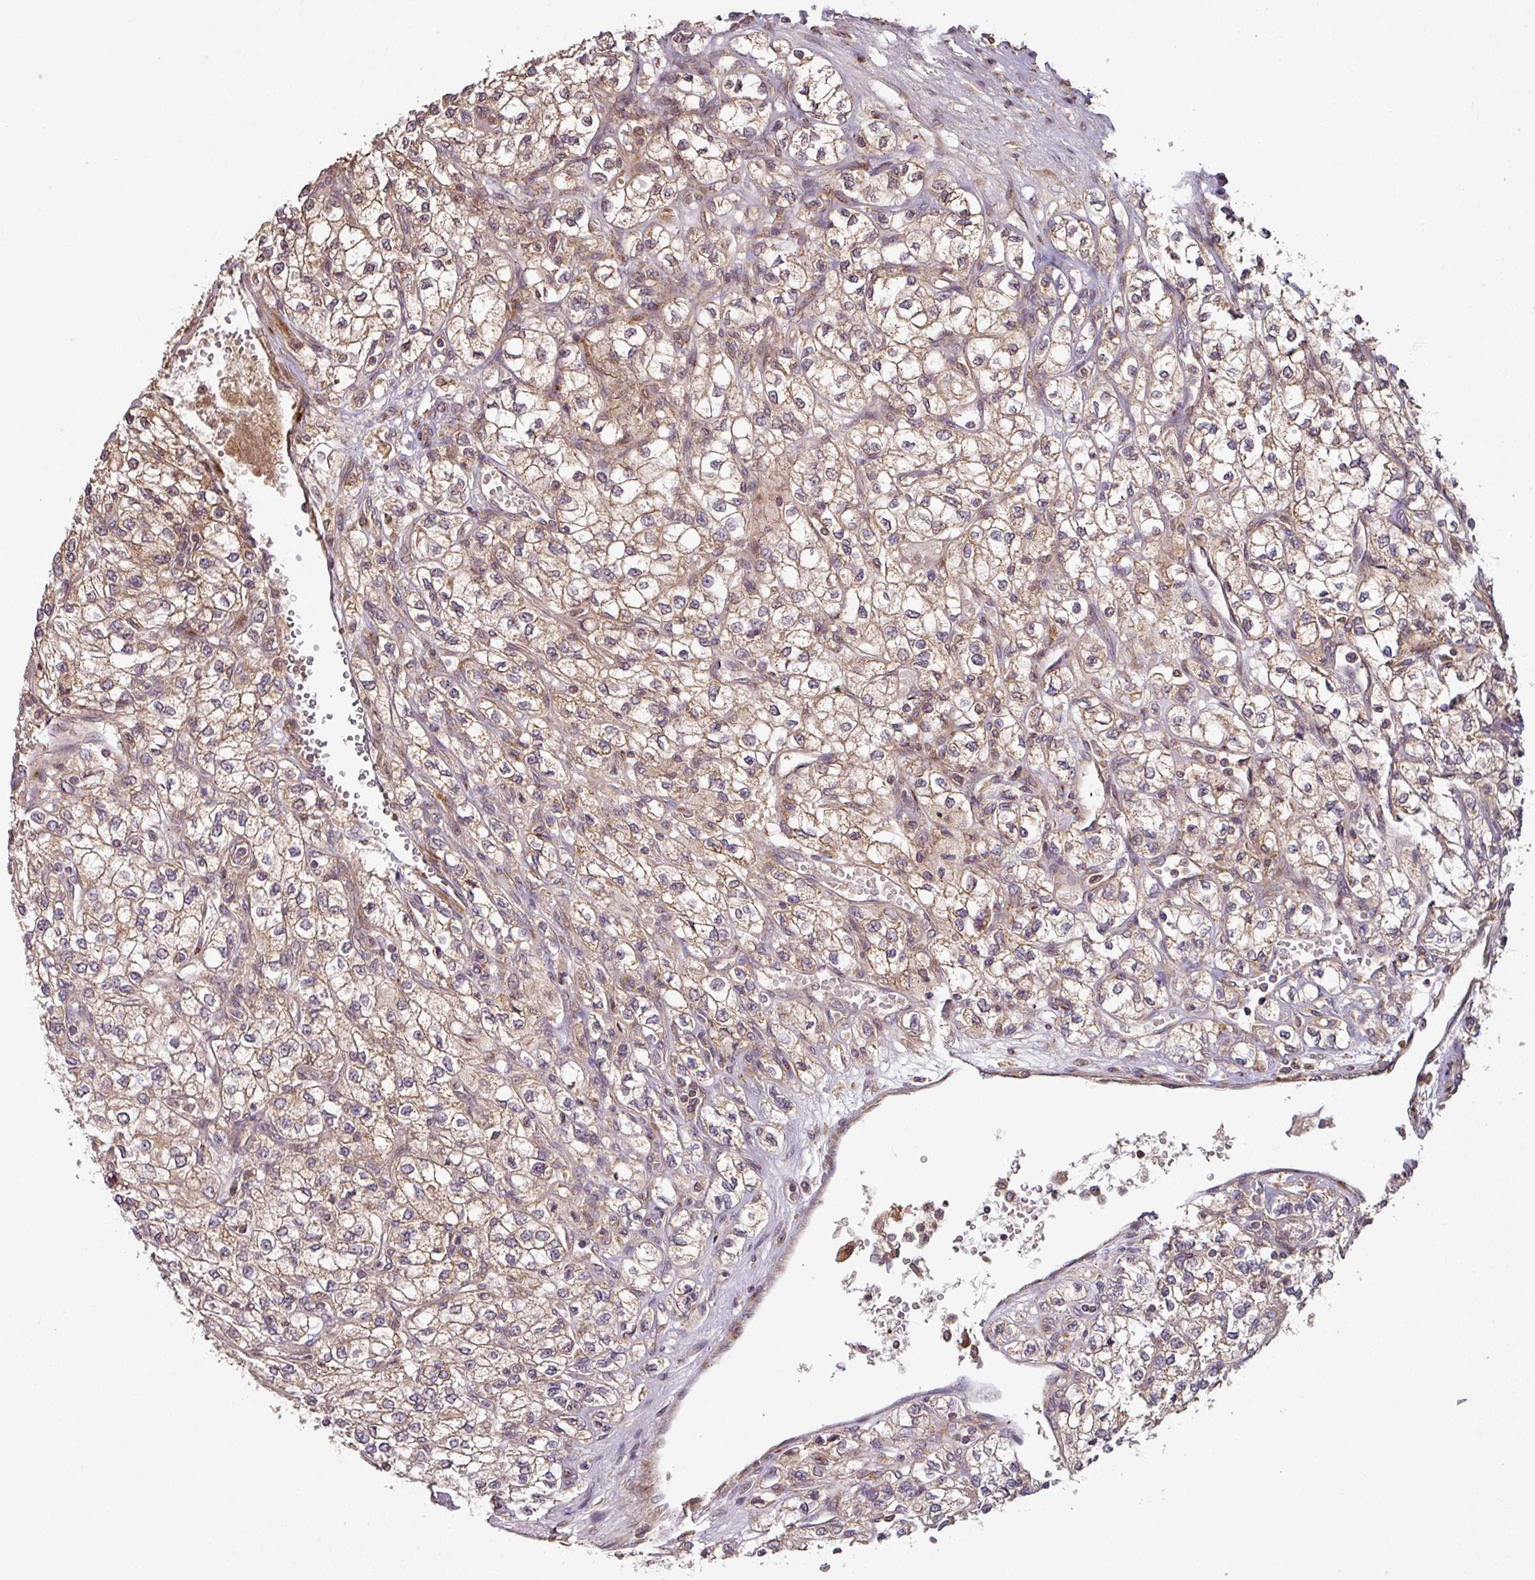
{"staining": {"intensity": "moderate", "quantity": ">75%", "location": "cytoplasmic/membranous"}, "tissue": "renal cancer", "cell_type": "Tumor cells", "image_type": "cancer", "snomed": [{"axis": "morphology", "description": "Adenocarcinoma, NOS"}, {"axis": "topography", "description": "Kidney"}], "caption": "A brown stain labels moderate cytoplasmic/membranous positivity of a protein in adenocarcinoma (renal) tumor cells.", "gene": "MRRF", "patient": {"sex": "male", "age": 80}}